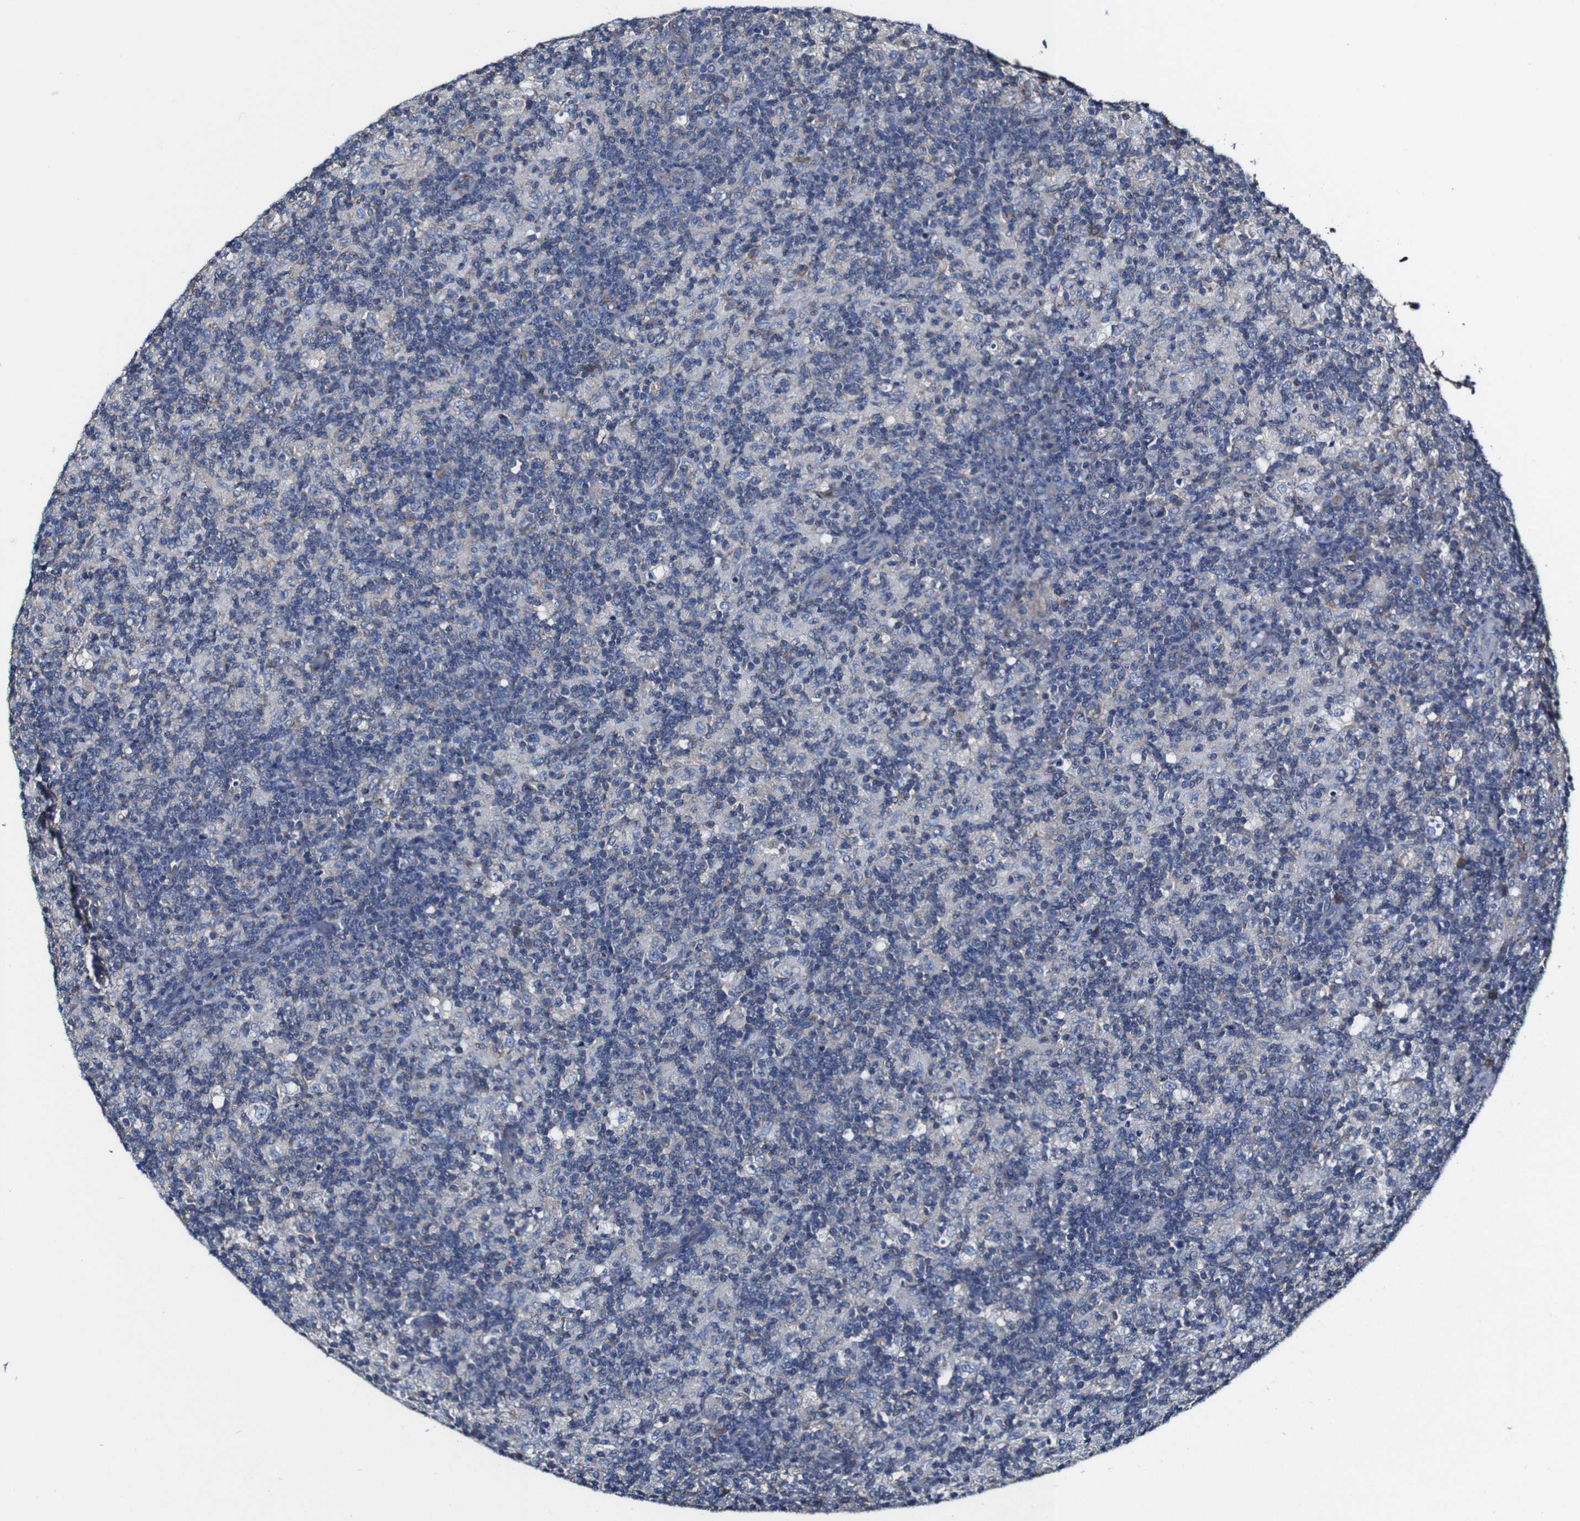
{"staining": {"intensity": "moderate", "quantity": "<25%", "location": "cytoplasmic/membranous"}, "tissue": "lymph node", "cell_type": "Germinal center cells", "image_type": "normal", "snomed": [{"axis": "morphology", "description": "Normal tissue, NOS"}, {"axis": "morphology", "description": "Inflammation, NOS"}, {"axis": "topography", "description": "Lymph node"}], "caption": "Immunohistochemical staining of normal human lymph node shows <25% levels of moderate cytoplasmic/membranous protein positivity in approximately <25% of germinal center cells.", "gene": "CSF1R", "patient": {"sex": "male", "age": 55}}